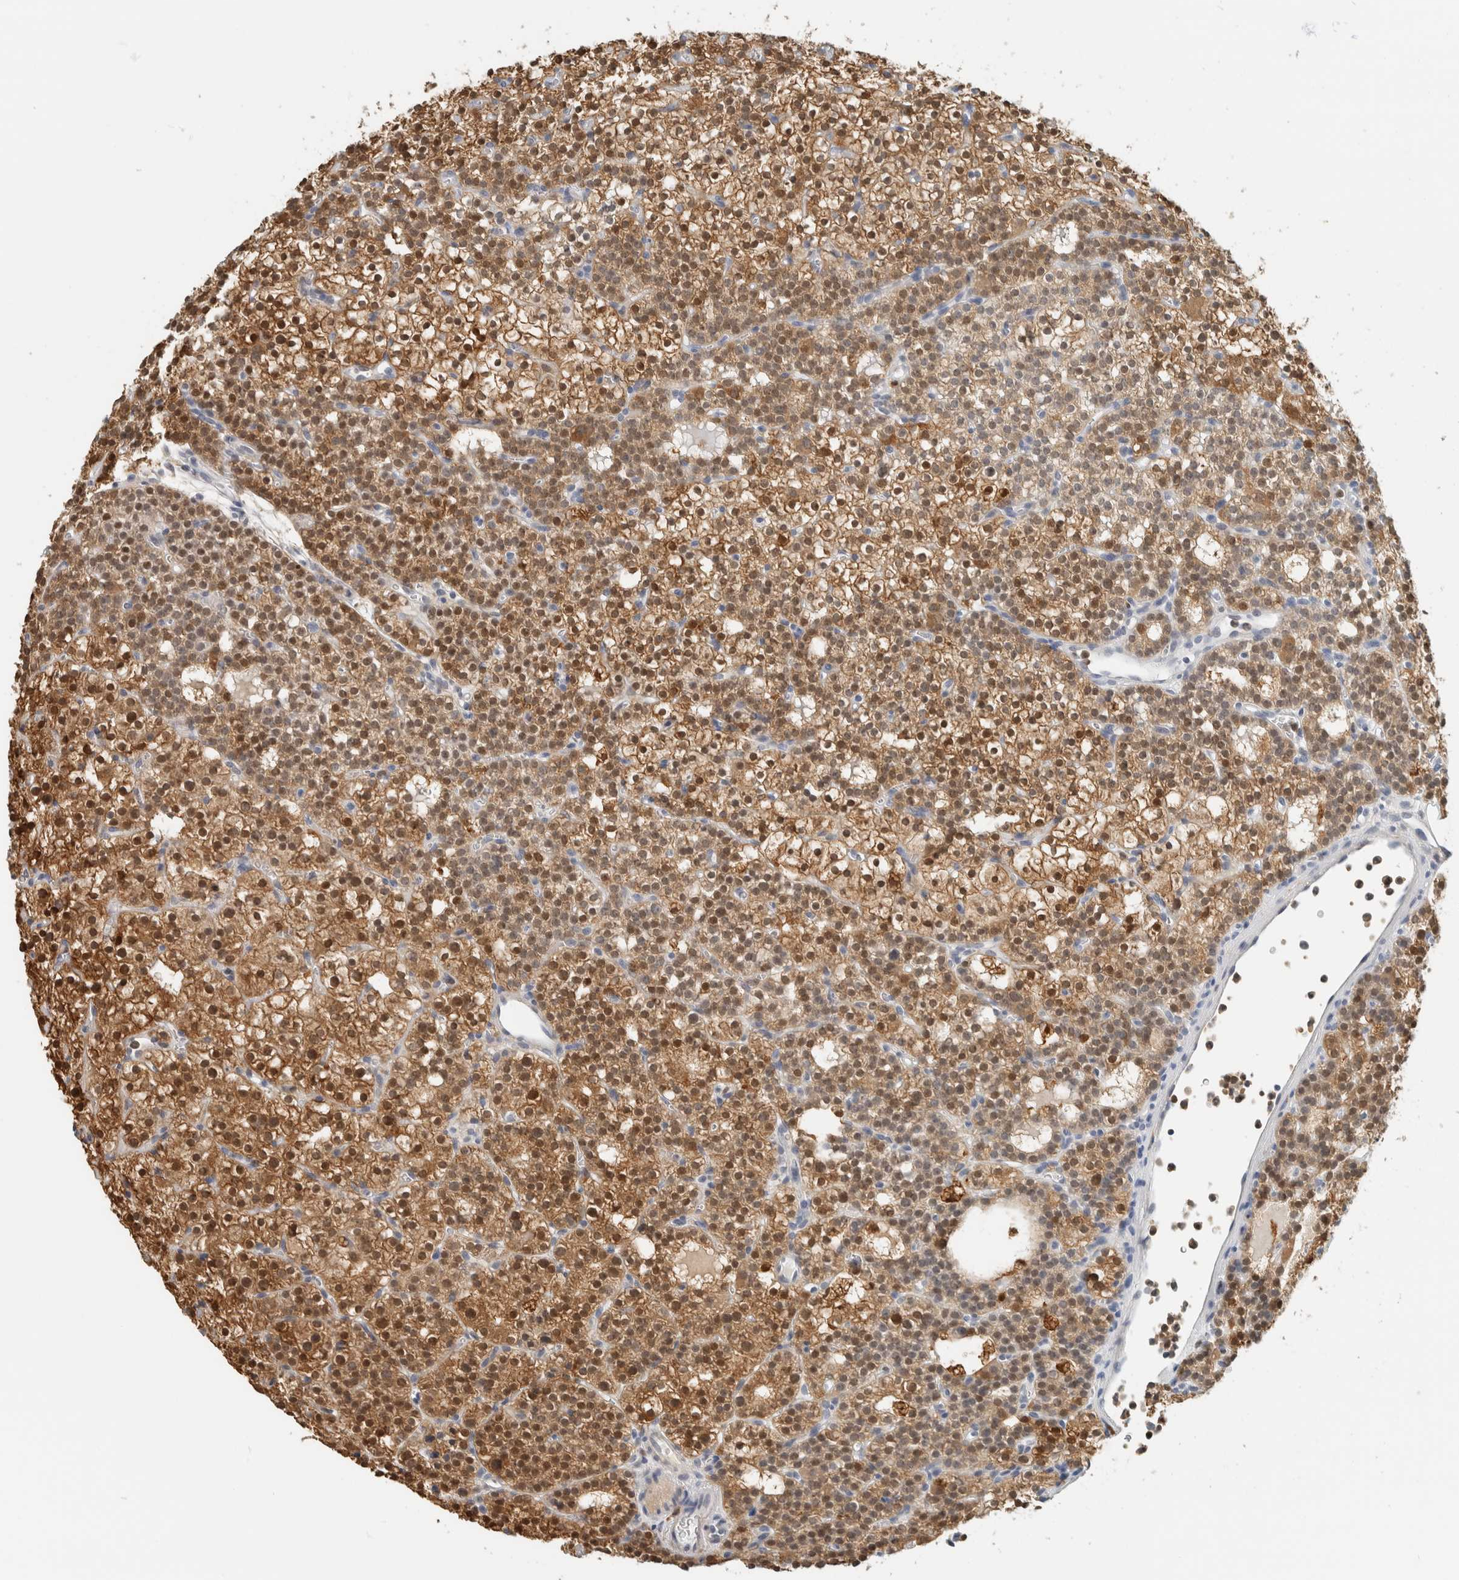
{"staining": {"intensity": "moderate", "quantity": ">75%", "location": "cytoplasmic/membranous,nuclear"}, "tissue": "parathyroid gland", "cell_type": "Glandular cells", "image_type": "normal", "snomed": [{"axis": "morphology", "description": "Normal tissue, NOS"}, {"axis": "morphology", "description": "Adenoma, NOS"}, {"axis": "topography", "description": "Parathyroid gland"}], "caption": "Protein staining by immunohistochemistry shows moderate cytoplasmic/membranous,nuclear positivity in about >75% of glandular cells in normal parathyroid gland.", "gene": "CAPG", "patient": {"sex": "female", "age": 74}}